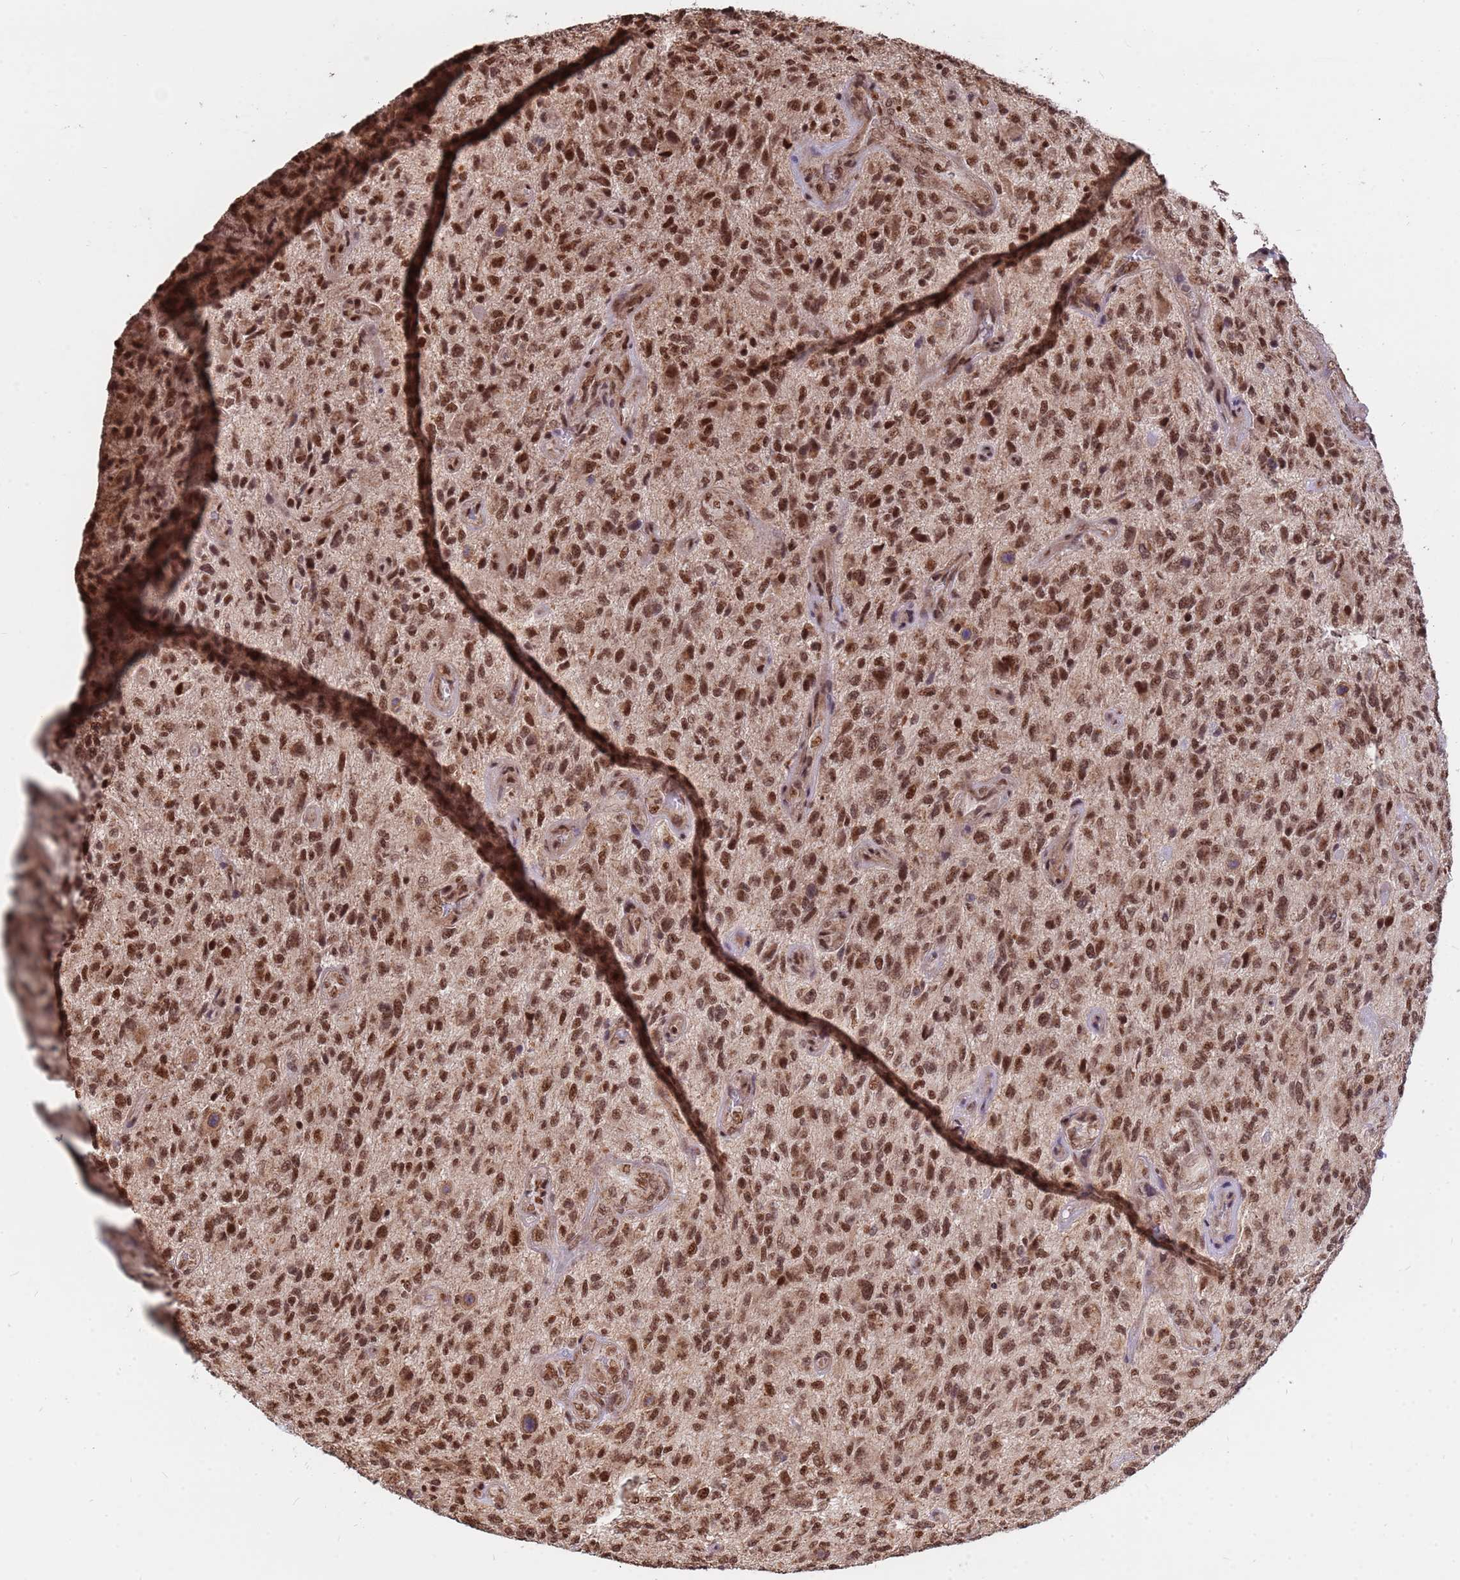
{"staining": {"intensity": "strong", "quantity": ">75%", "location": "nuclear"}, "tissue": "glioma", "cell_type": "Tumor cells", "image_type": "cancer", "snomed": [{"axis": "morphology", "description": "Glioma, malignant, High grade"}, {"axis": "topography", "description": "Brain"}], "caption": "Brown immunohistochemical staining in glioma exhibits strong nuclear staining in about >75% of tumor cells. Nuclei are stained in blue.", "gene": "DENND2B", "patient": {"sex": "male", "age": 47}}